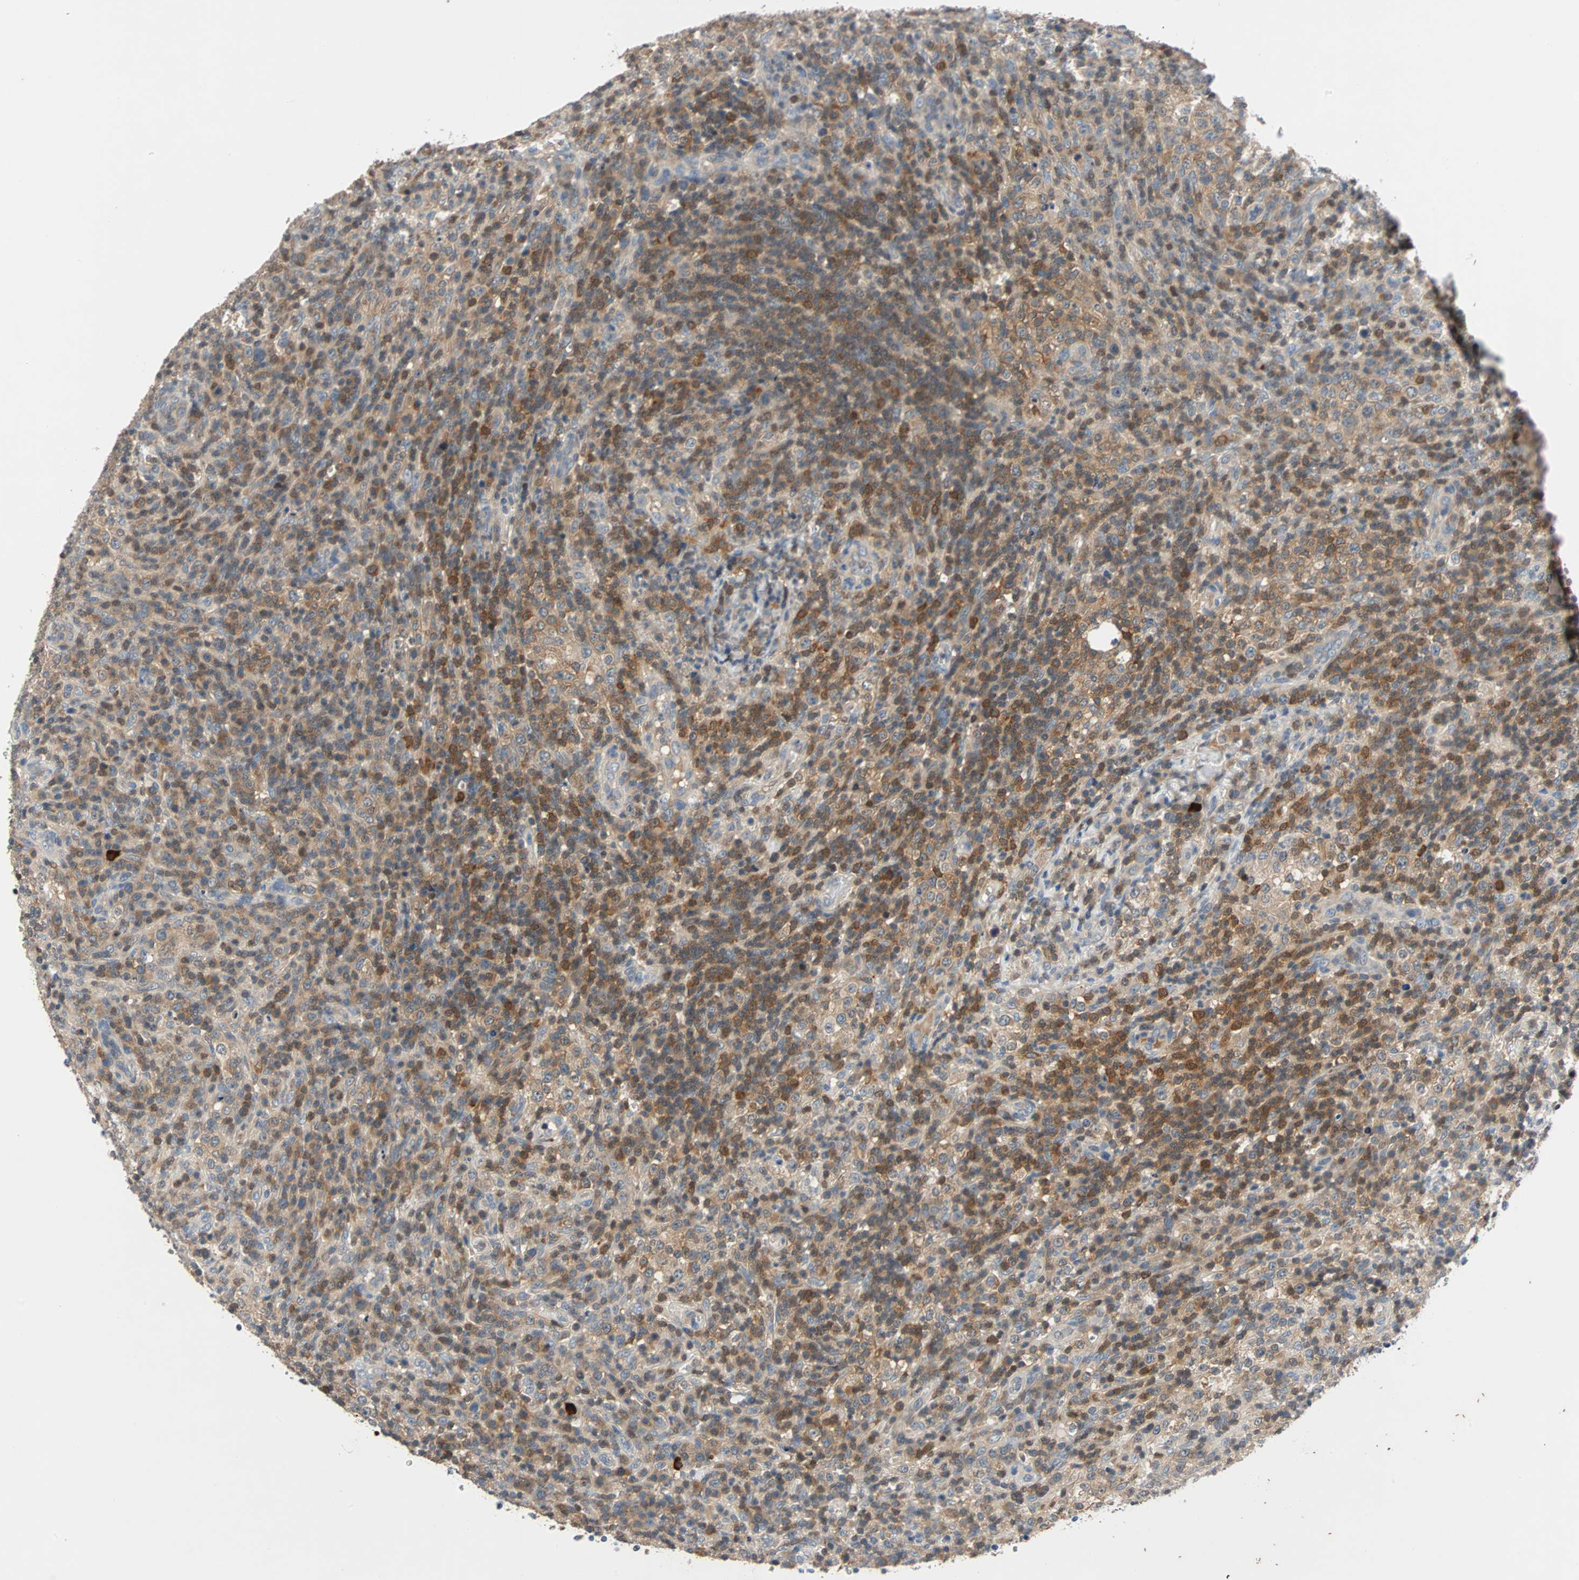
{"staining": {"intensity": "moderate", "quantity": "25%-75%", "location": "cytoplasmic/membranous"}, "tissue": "lymphoma", "cell_type": "Tumor cells", "image_type": "cancer", "snomed": [{"axis": "morphology", "description": "Malignant lymphoma, non-Hodgkin's type, High grade"}, {"axis": "topography", "description": "Lymph node"}], "caption": "IHC staining of high-grade malignant lymphoma, non-Hodgkin's type, which shows medium levels of moderate cytoplasmic/membranous staining in approximately 25%-75% of tumor cells indicating moderate cytoplasmic/membranous protein expression. The staining was performed using DAB (3,3'-diaminobenzidine) (brown) for protein detection and nuclei were counterstained in hematoxylin (blue).", "gene": "MAP4K1", "patient": {"sex": "female", "age": 76}}